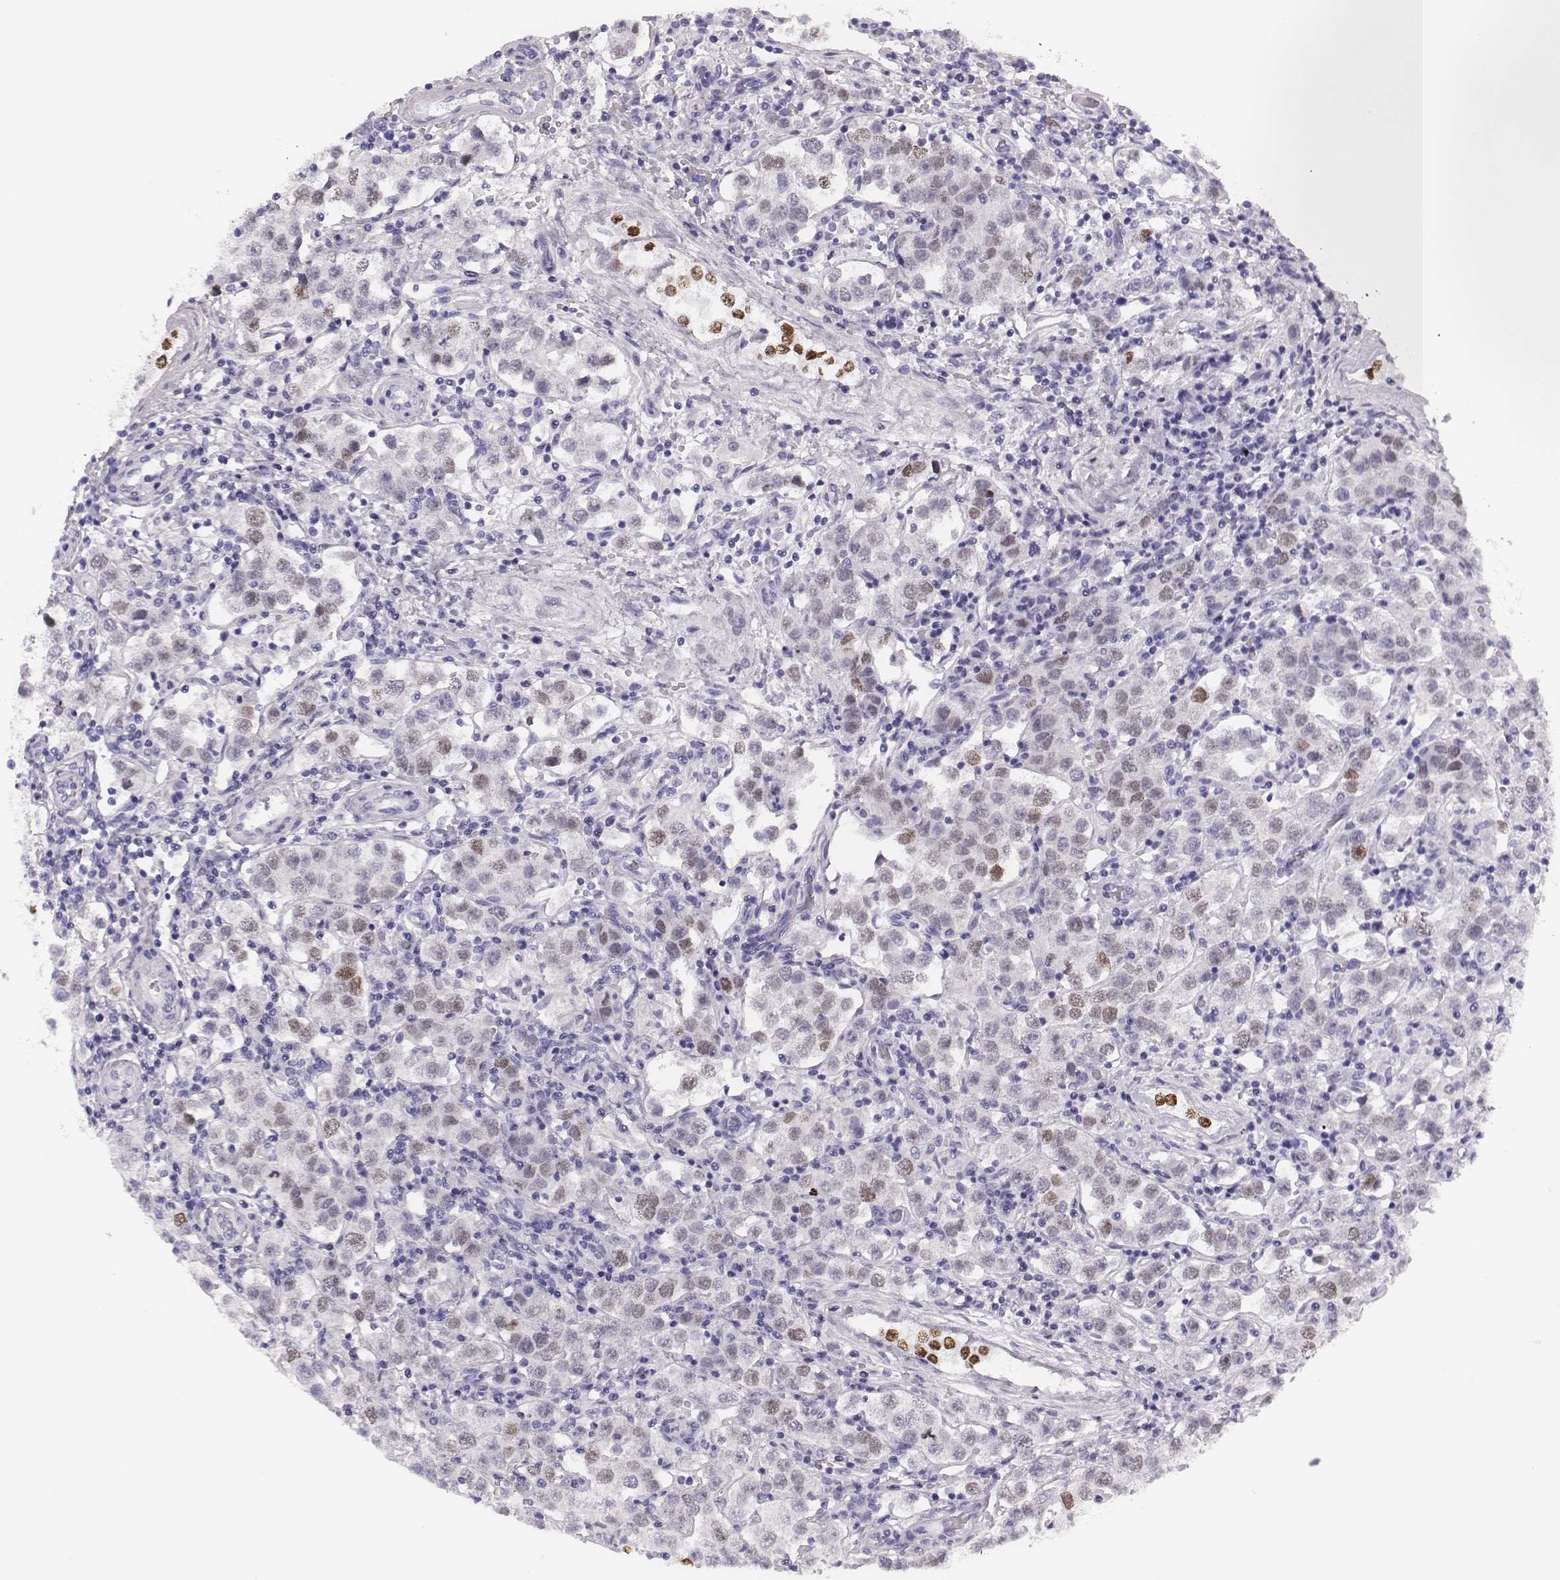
{"staining": {"intensity": "negative", "quantity": "none", "location": "none"}, "tissue": "testis cancer", "cell_type": "Tumor cells", "image_type": "cancer", "snomed": [{"axis": "morphology", "description": "Seminoma, NOS"}, {"axis": "topography", "description": "Testis"}], "caption": "Immunohistochemistry (IHC) of testis cancer (seminoma) shows no expression in tumor cells.", "gene": "H1-6", "patient": {"sex": "male", "age": 37}}